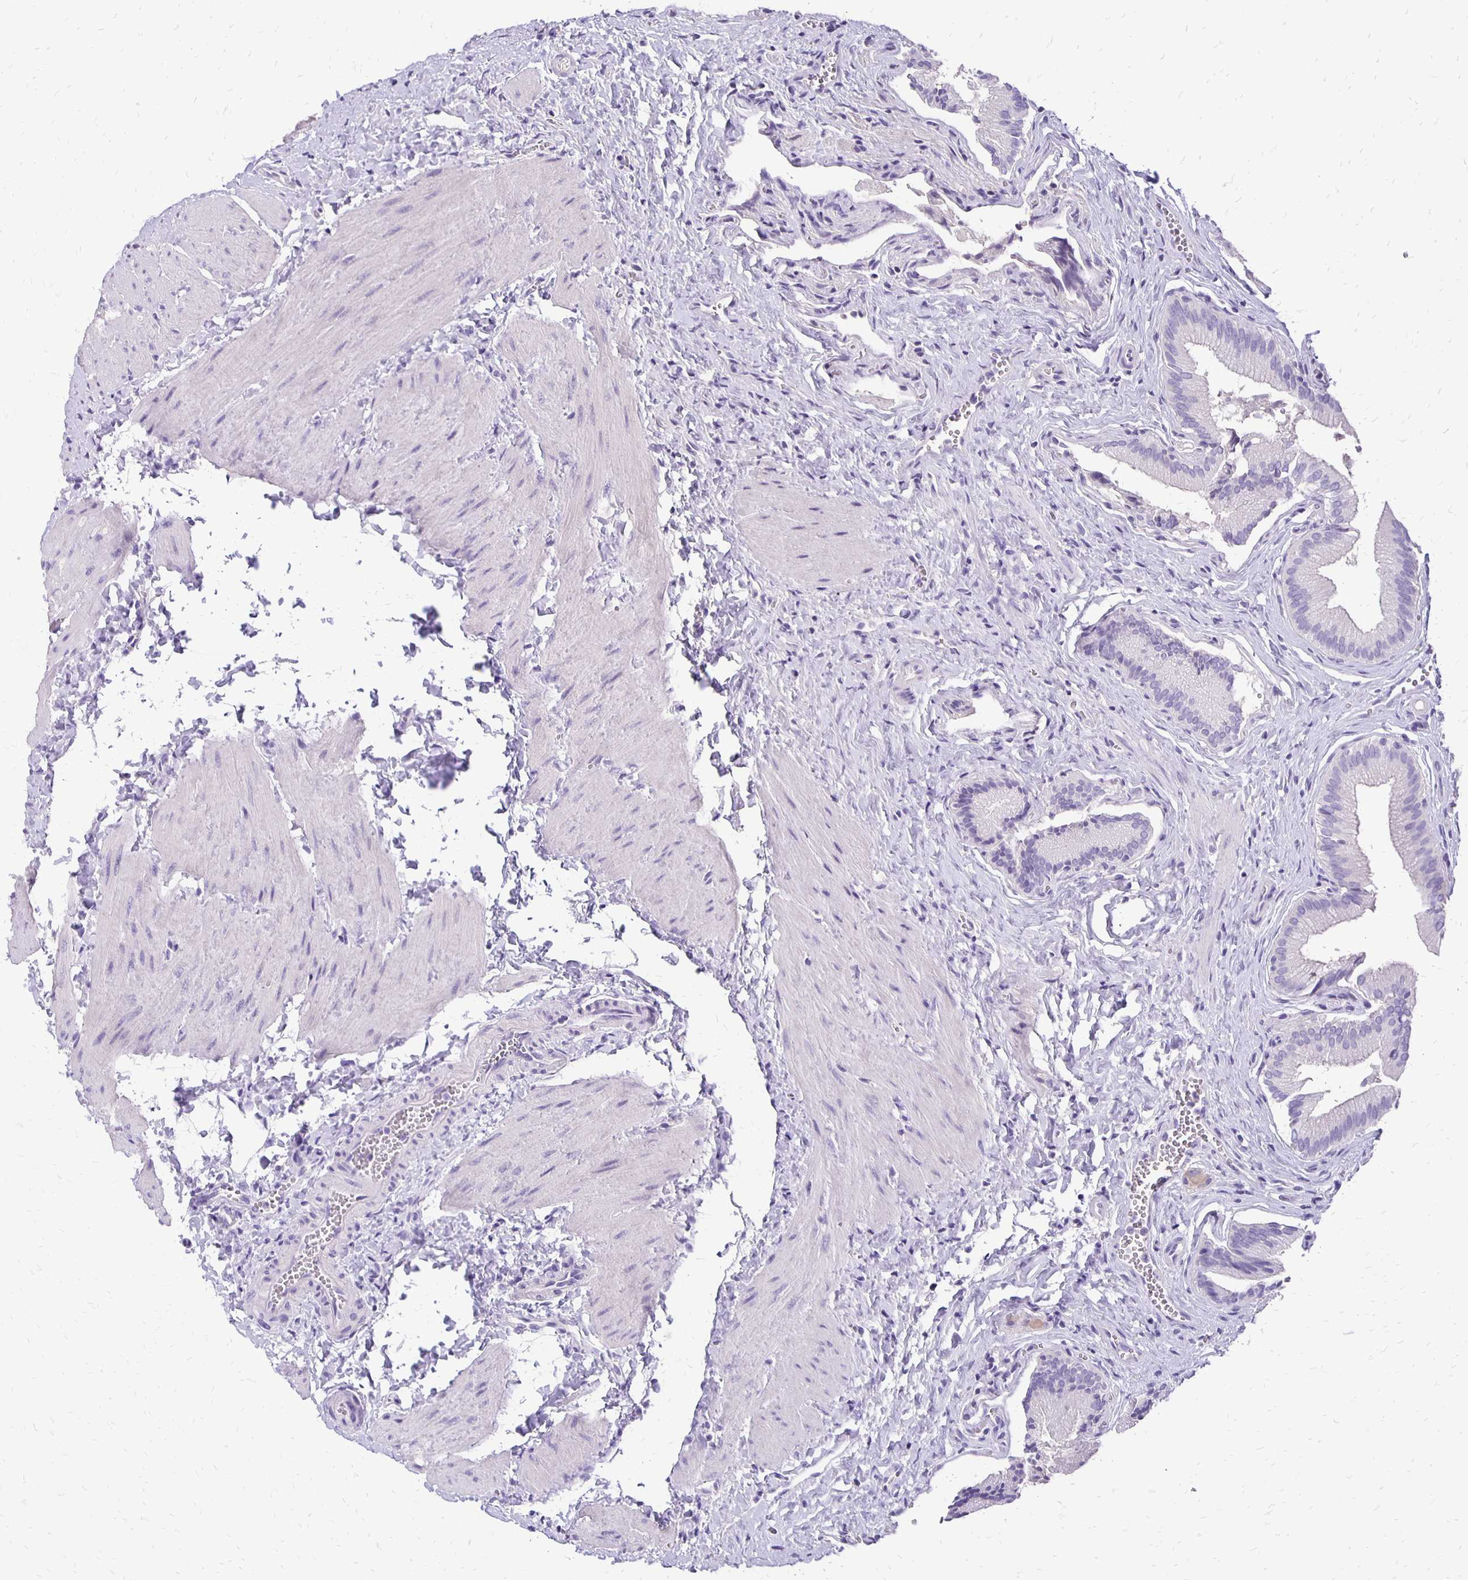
{"staining": {"intensity": "negative", "quantity": "none", "location": "none"}, "tissue": "gallbladder", "cell_type": "Glandular cells", "image_type": "normal", "snomed": [{"axis": "morphology", "description": "Normal tissue, NOS"}, {"axis": "topography", "description": "Gallbladder"}], "caption": "IHC image of unremarkable gallbladder stained for a protein (brown), which displays no positivity in glandular cells. Nuclei are stained in blue.", "gene": "ANKRD45", "patient": {"sex": "male", "age": 17}}